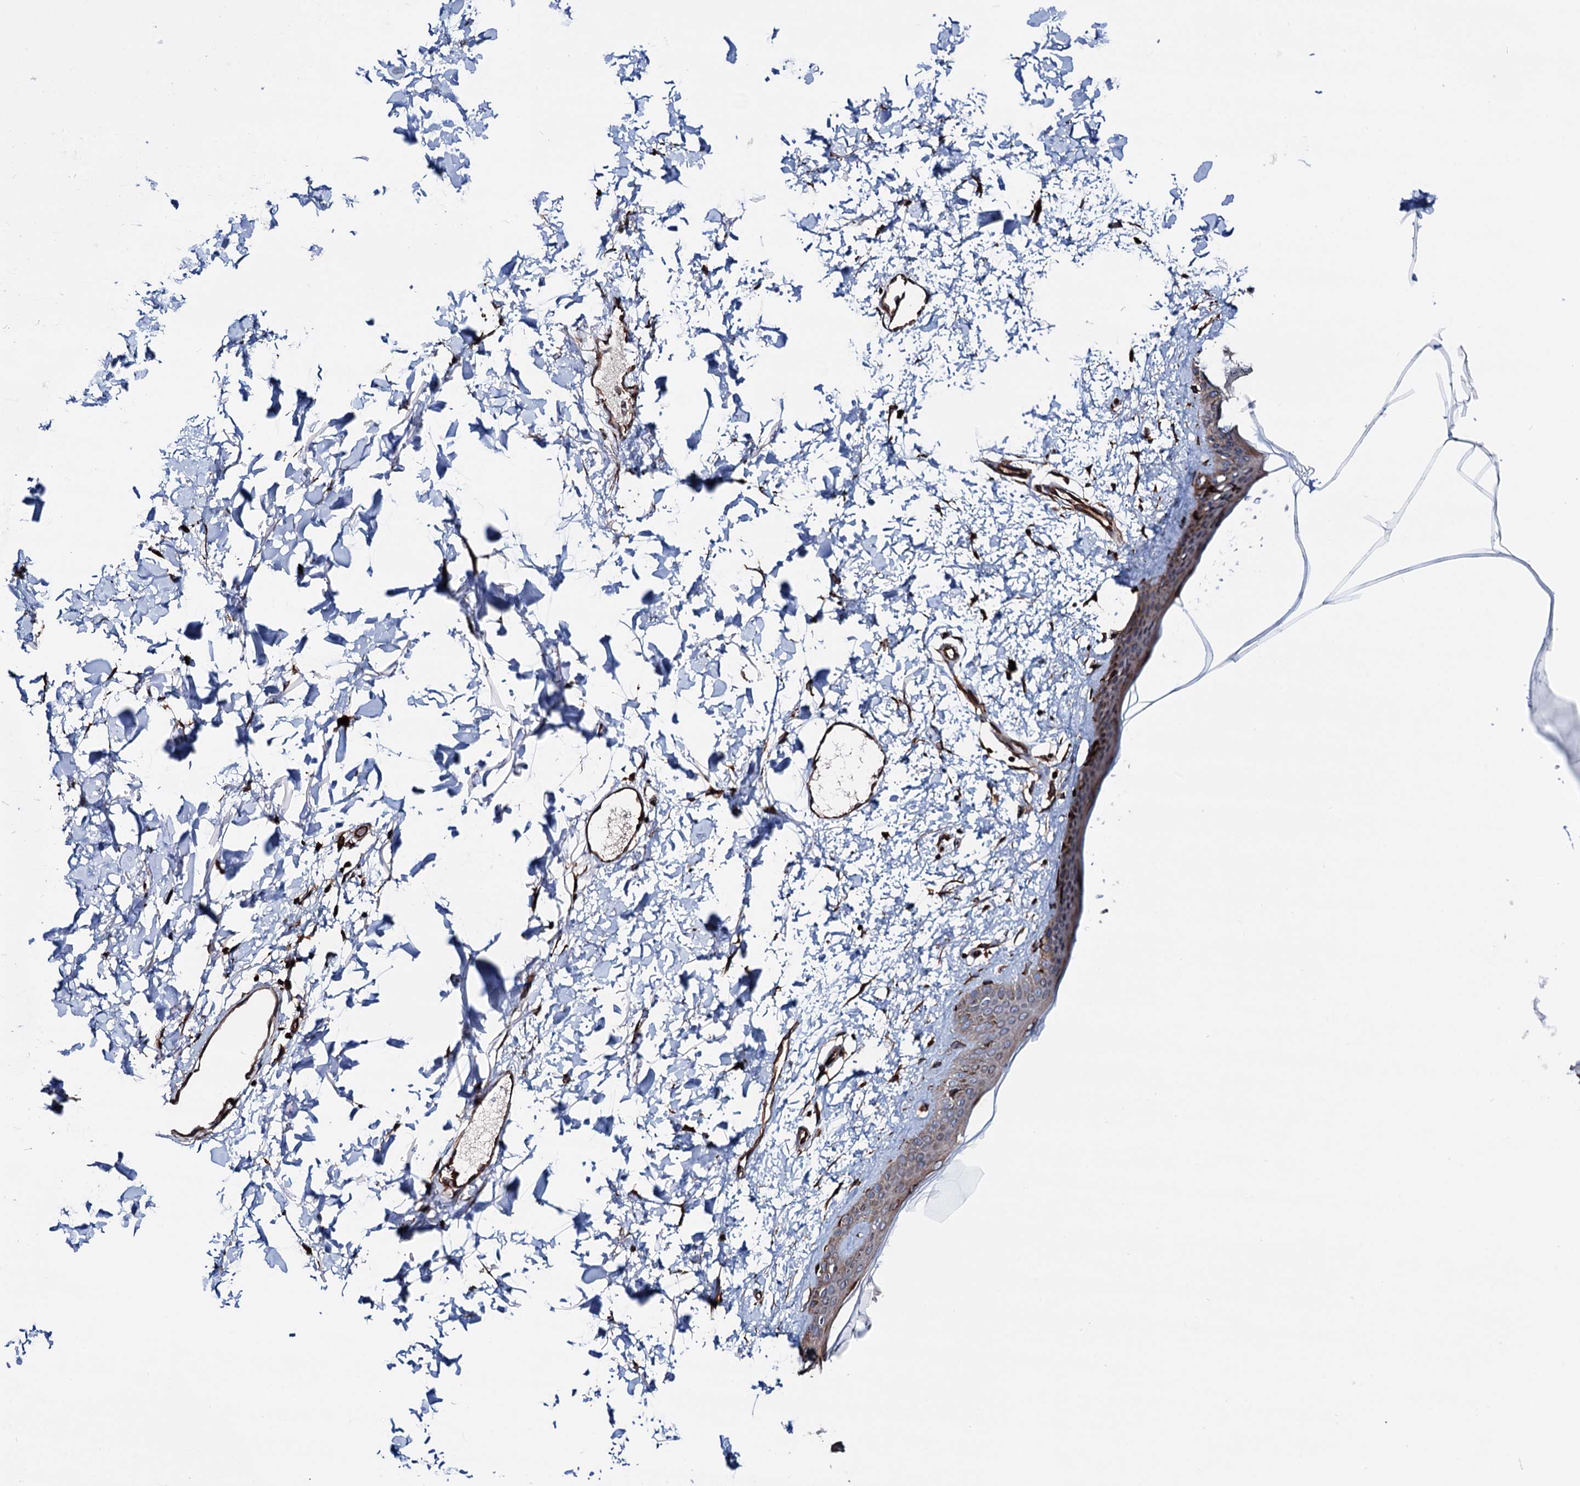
{"staining": {"intensity": "moderate", "quantity": ">75%", "location": "cytoplasmic/membranous"}, "tissue": "skin", "cell_type": "Fibroblasts", "image_type": "normal", "snomed": [{"axis": "morphology", "description": "Normal tissue, NOS"}, {"axis": "topography", "description": "Skin"}], "caption": "Protein expression analysis of normal skin exhibits moderate cytoplasmic/membranous expression in about >75% of fibroblasts.", "gene": "ERP29", "patient": {"sex": "female", "age": 58}}